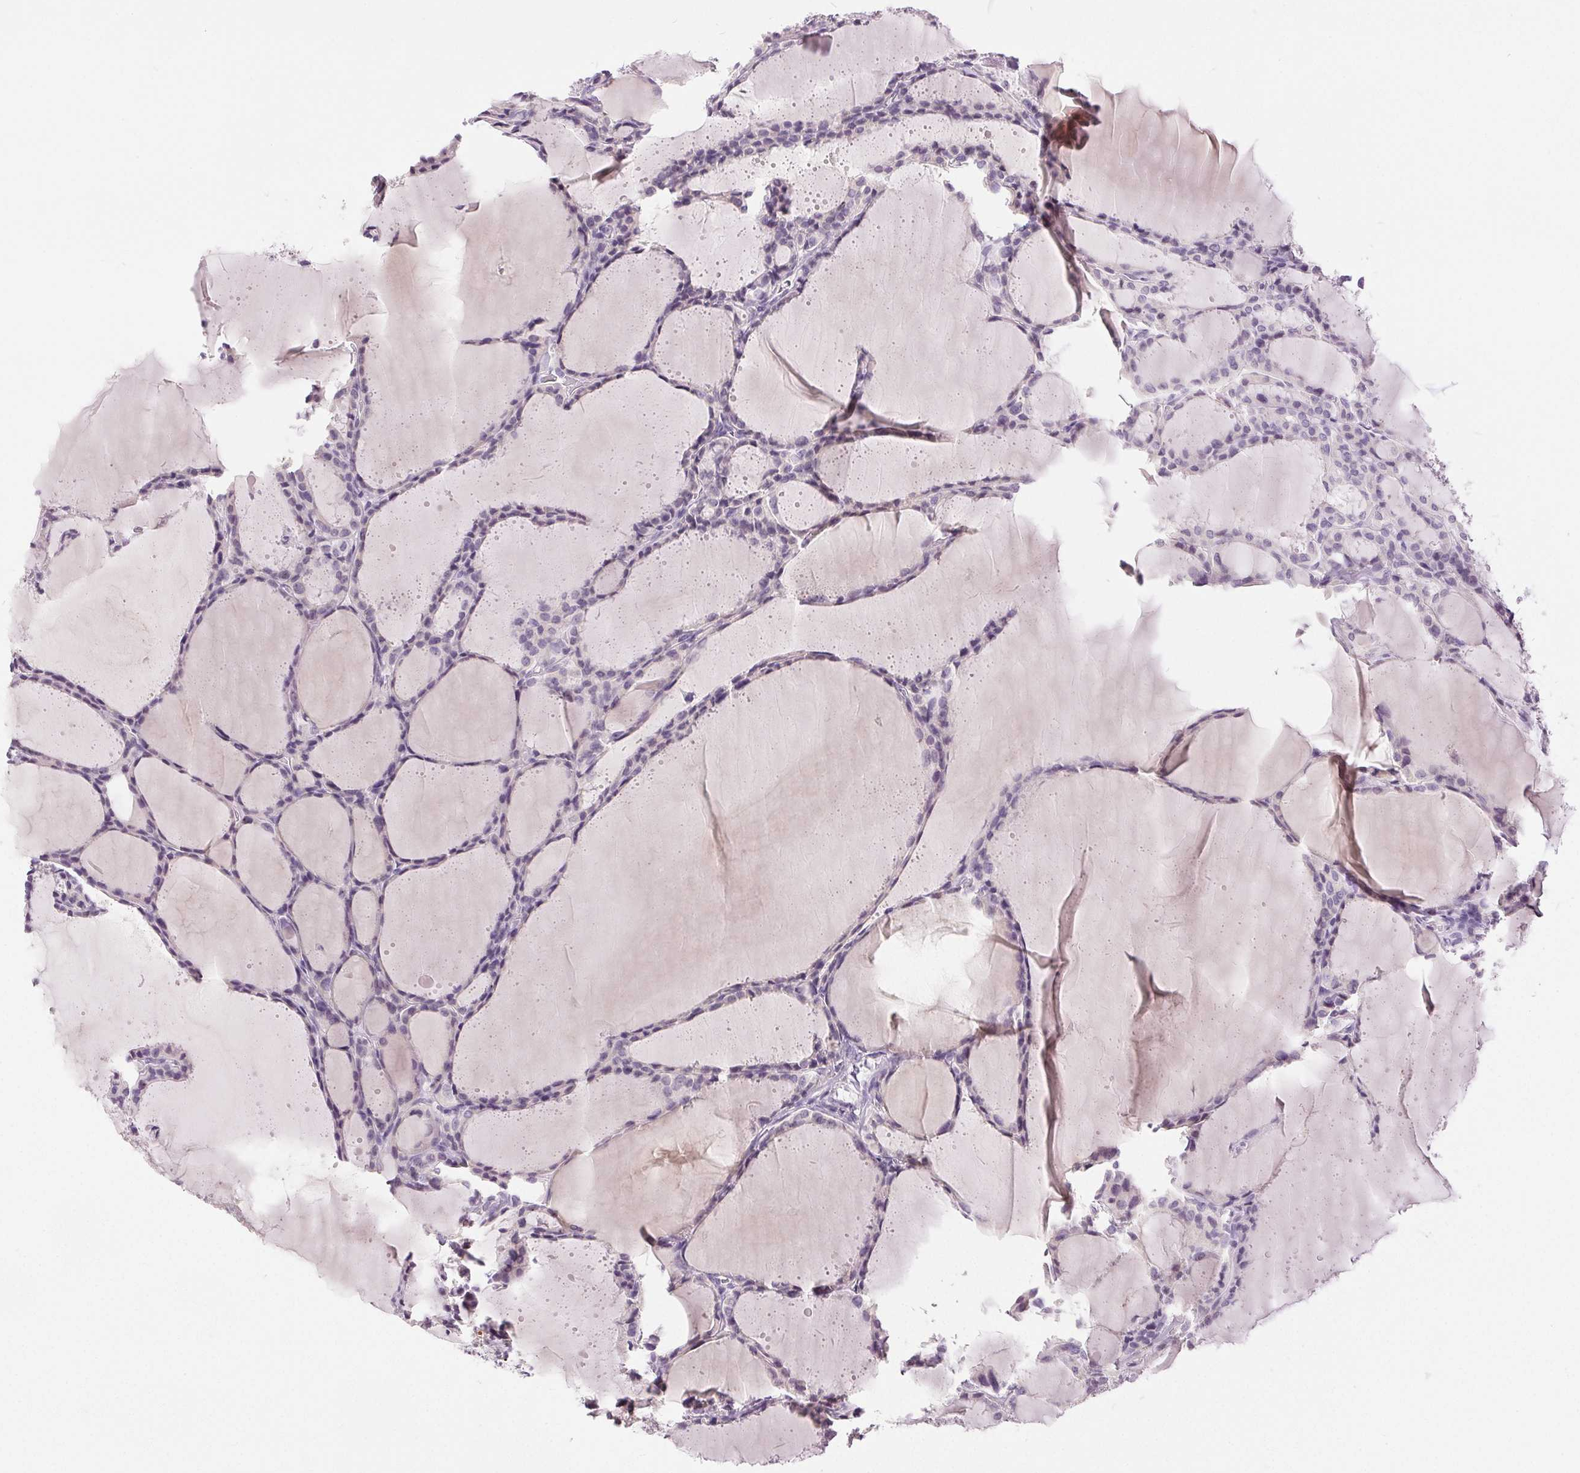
{"staining": {"intensity": "negative", "quantity": "none", "location": "none"}, "tissue": "thyroid cancer", "cell_type": "Tumor cells", "image_type": "cancer", "snomed": [{"axis": "morphology", "description": "Papillary adenocarcinoma, NOS"}, {"axis": "topography", "description": "Thyroid gland"}], "caption": "IHC of thyroid cancer exhibits no expression in tumor cells.", "gene": "DSG3", "patient": {"sex": "male", "age": 87}}